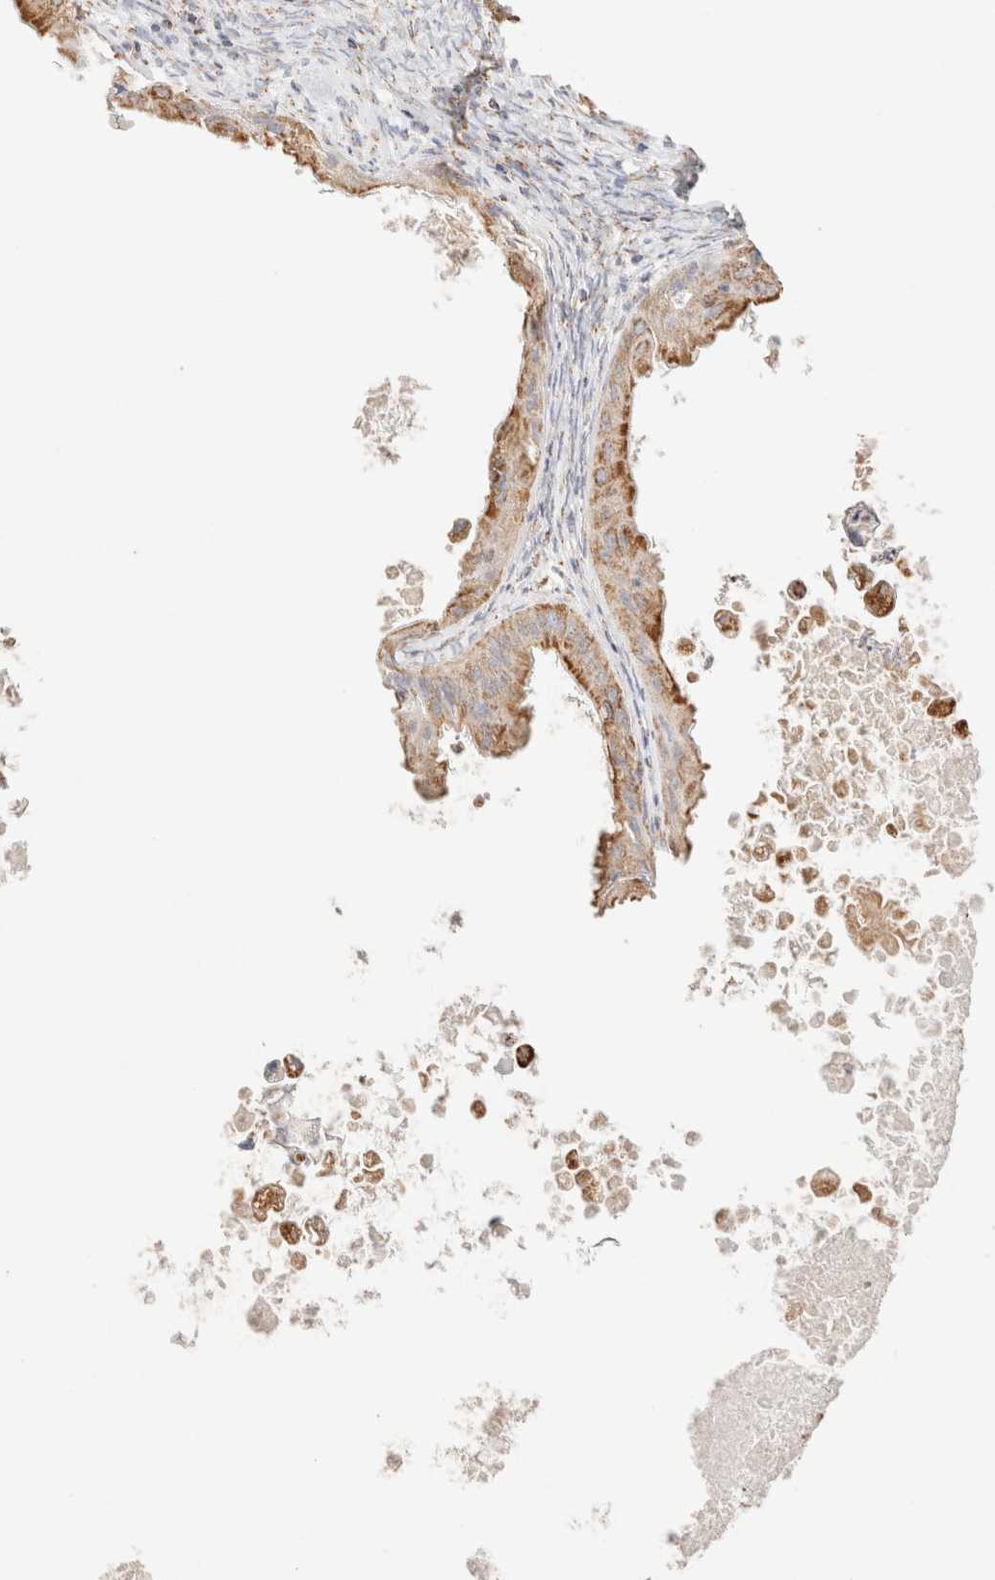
{"staining": {"intensity": "moderate", "quantity": ">75%", "location": "cytoplasmic/membranous"}, "tissue": "ovarian cancer", "cell_type": "Tumor cells", "image_type": "cancer", "snomed": [{"axis": "morphology", "description": "Cystadenocarcinoma, mucinous, NOS"}, {"axis": "topography", "description": "Ovary"}], "caption": "Tumor cells display medium levels of moderate cytoplasmic/membranous expression in about >75% of cells in mucinous cystadenocarcinoma (ovarian). The protein of interest is shown in brown color, while the nuclei are stained blue.", "gene": "PHB2", "patient": {"sex": "female", "age": 37}}